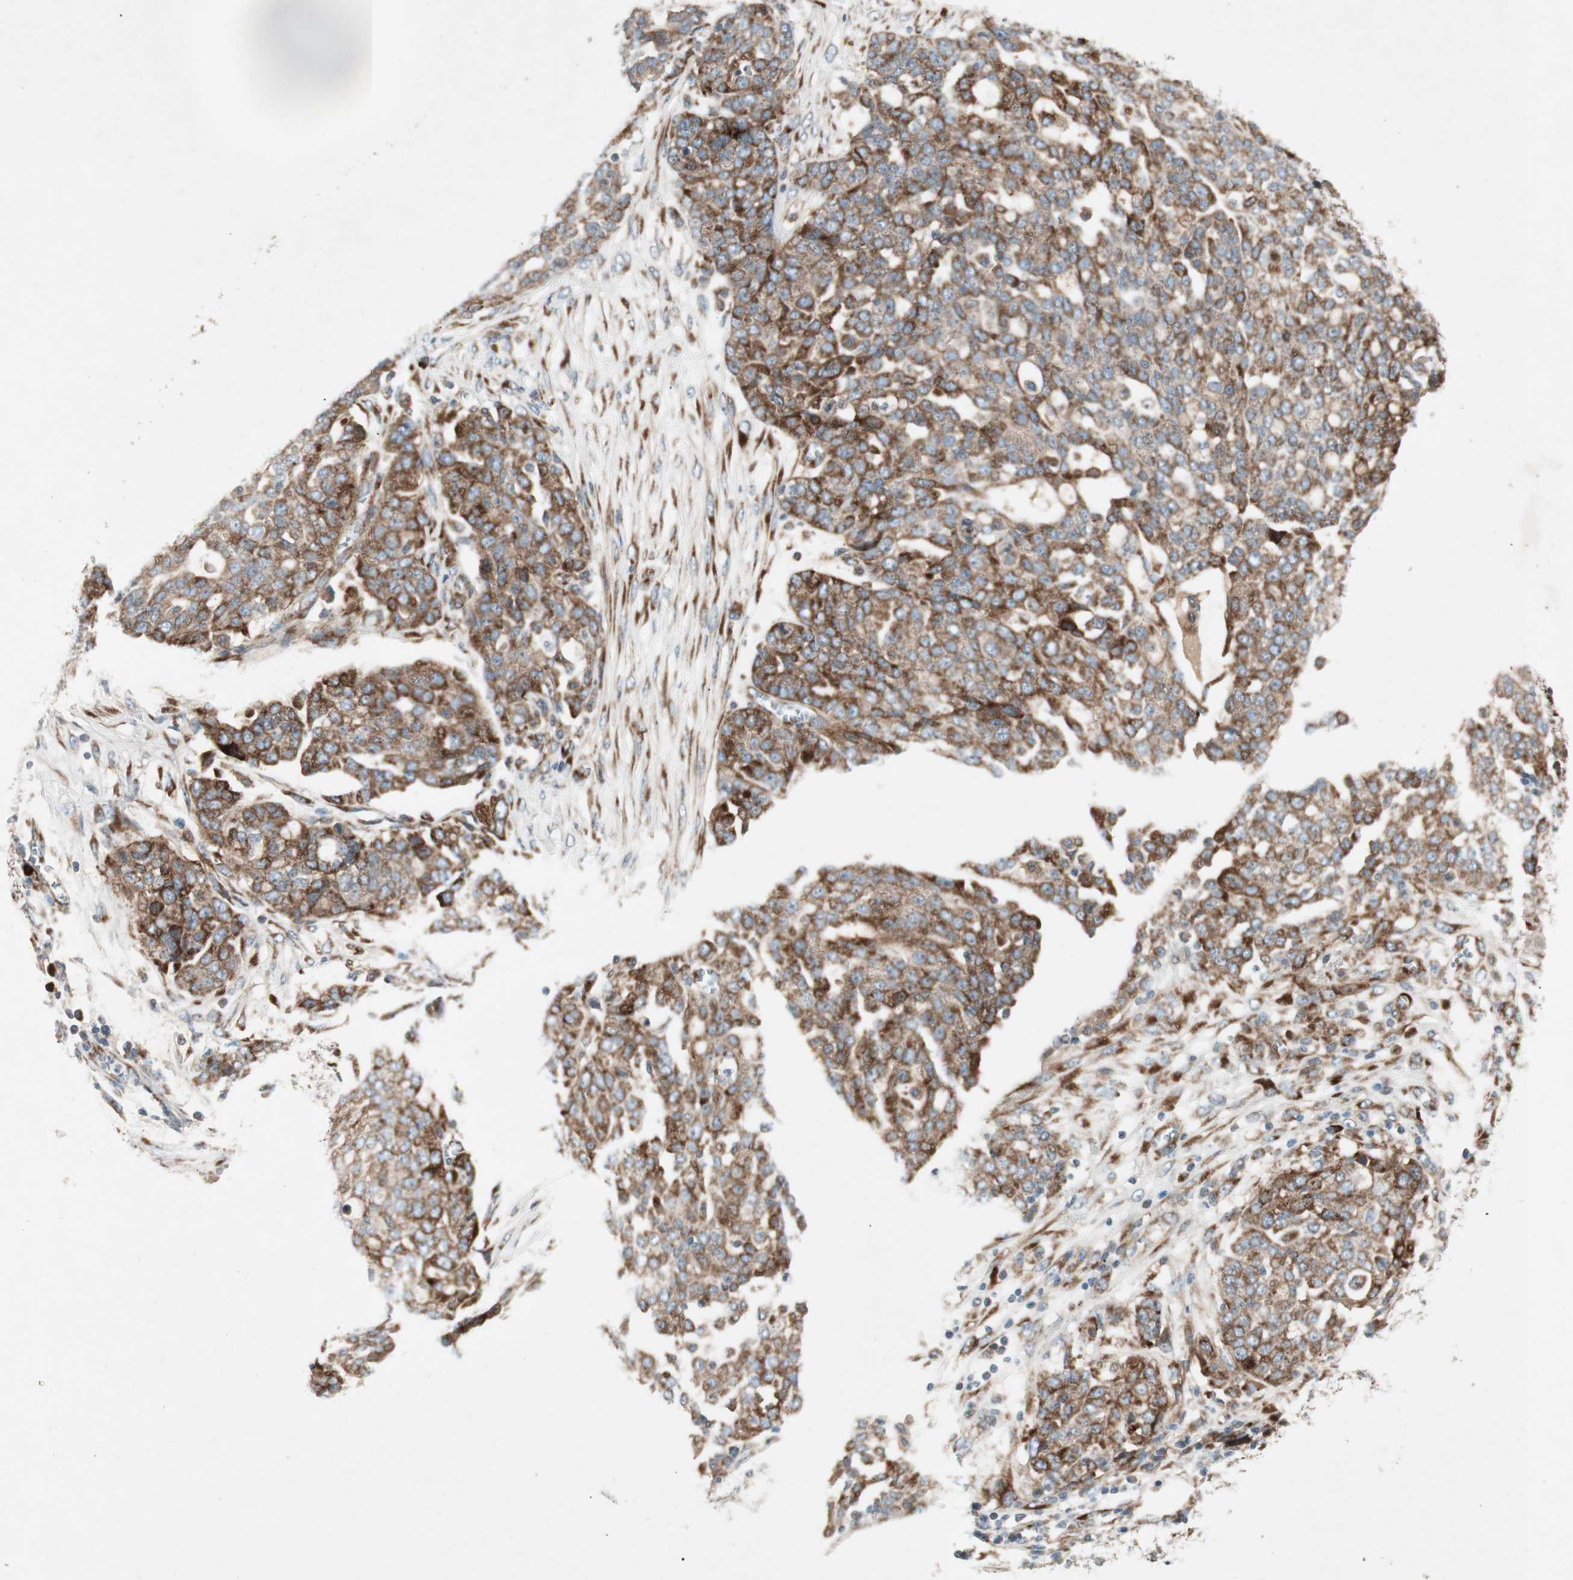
{"staining": {"intensity": "strong", "quantity": ">75%", "location": "cytoplasmic/membranous"}, "tissue": "ovarian cancer", "cell_type": "Tumor cells", "image_type": "cancer", "snomed": [{"axis": "morphology", "description": "Cystadenocarcinoma, serous, NOS"}, {"axis": "topography", "description": "Soft tissue"}, {"axis": "topography", "description": "Ovary"}], "caption": "Tumor cells display strong cytoplasmic/membranous staining in about >75% of cells in ovarian serous cystadenocarcinoma. The staining was performed using DAB to visualize the protein expression in brown, while the nuclei were stained in blue with hematoxylin (Magnification: 20x).", "gene": "APOO", "patient": {"sex": "female", "age": 57}}